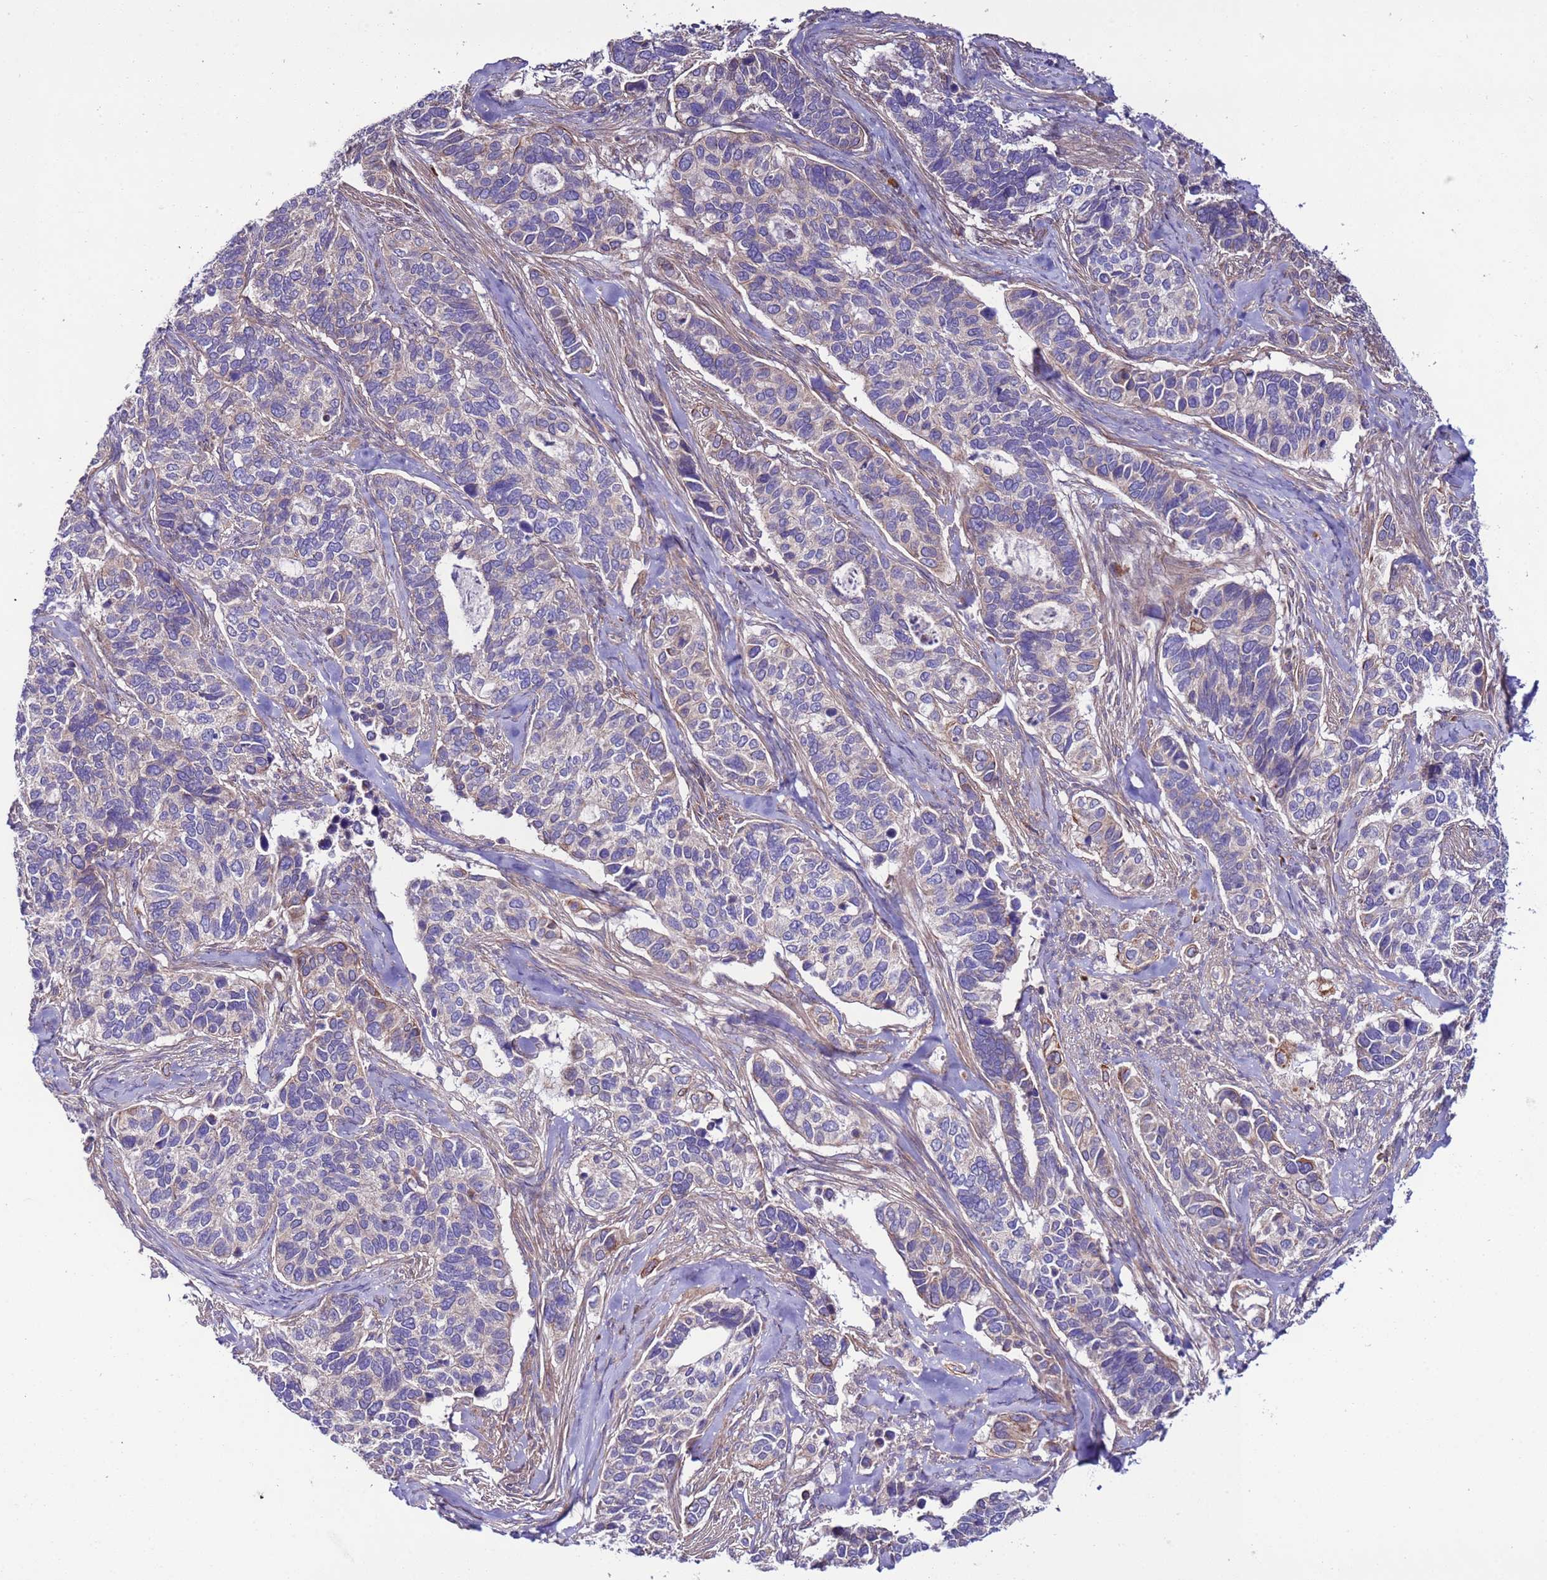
{"staining": {"intensity": "negative", "quantity": "none", "location": "none"}, "tissue": "cervical cancer", "cell_type": "Tumor cells", "image_type": "cancer", "snomed": [{"axis": "morphology", "description": "Squamous cell carcinoma, NOS"}, {"axis": "topography", "description": "Cervix"}], "caption": "This is a micrograph of immunohistochemistry (IHC) staining of cervical squamous cell carcinoma, which shows no positivity in tumor cells.", "gene": "SPCS1", "patient": {"sex": "female", "age": 38}}